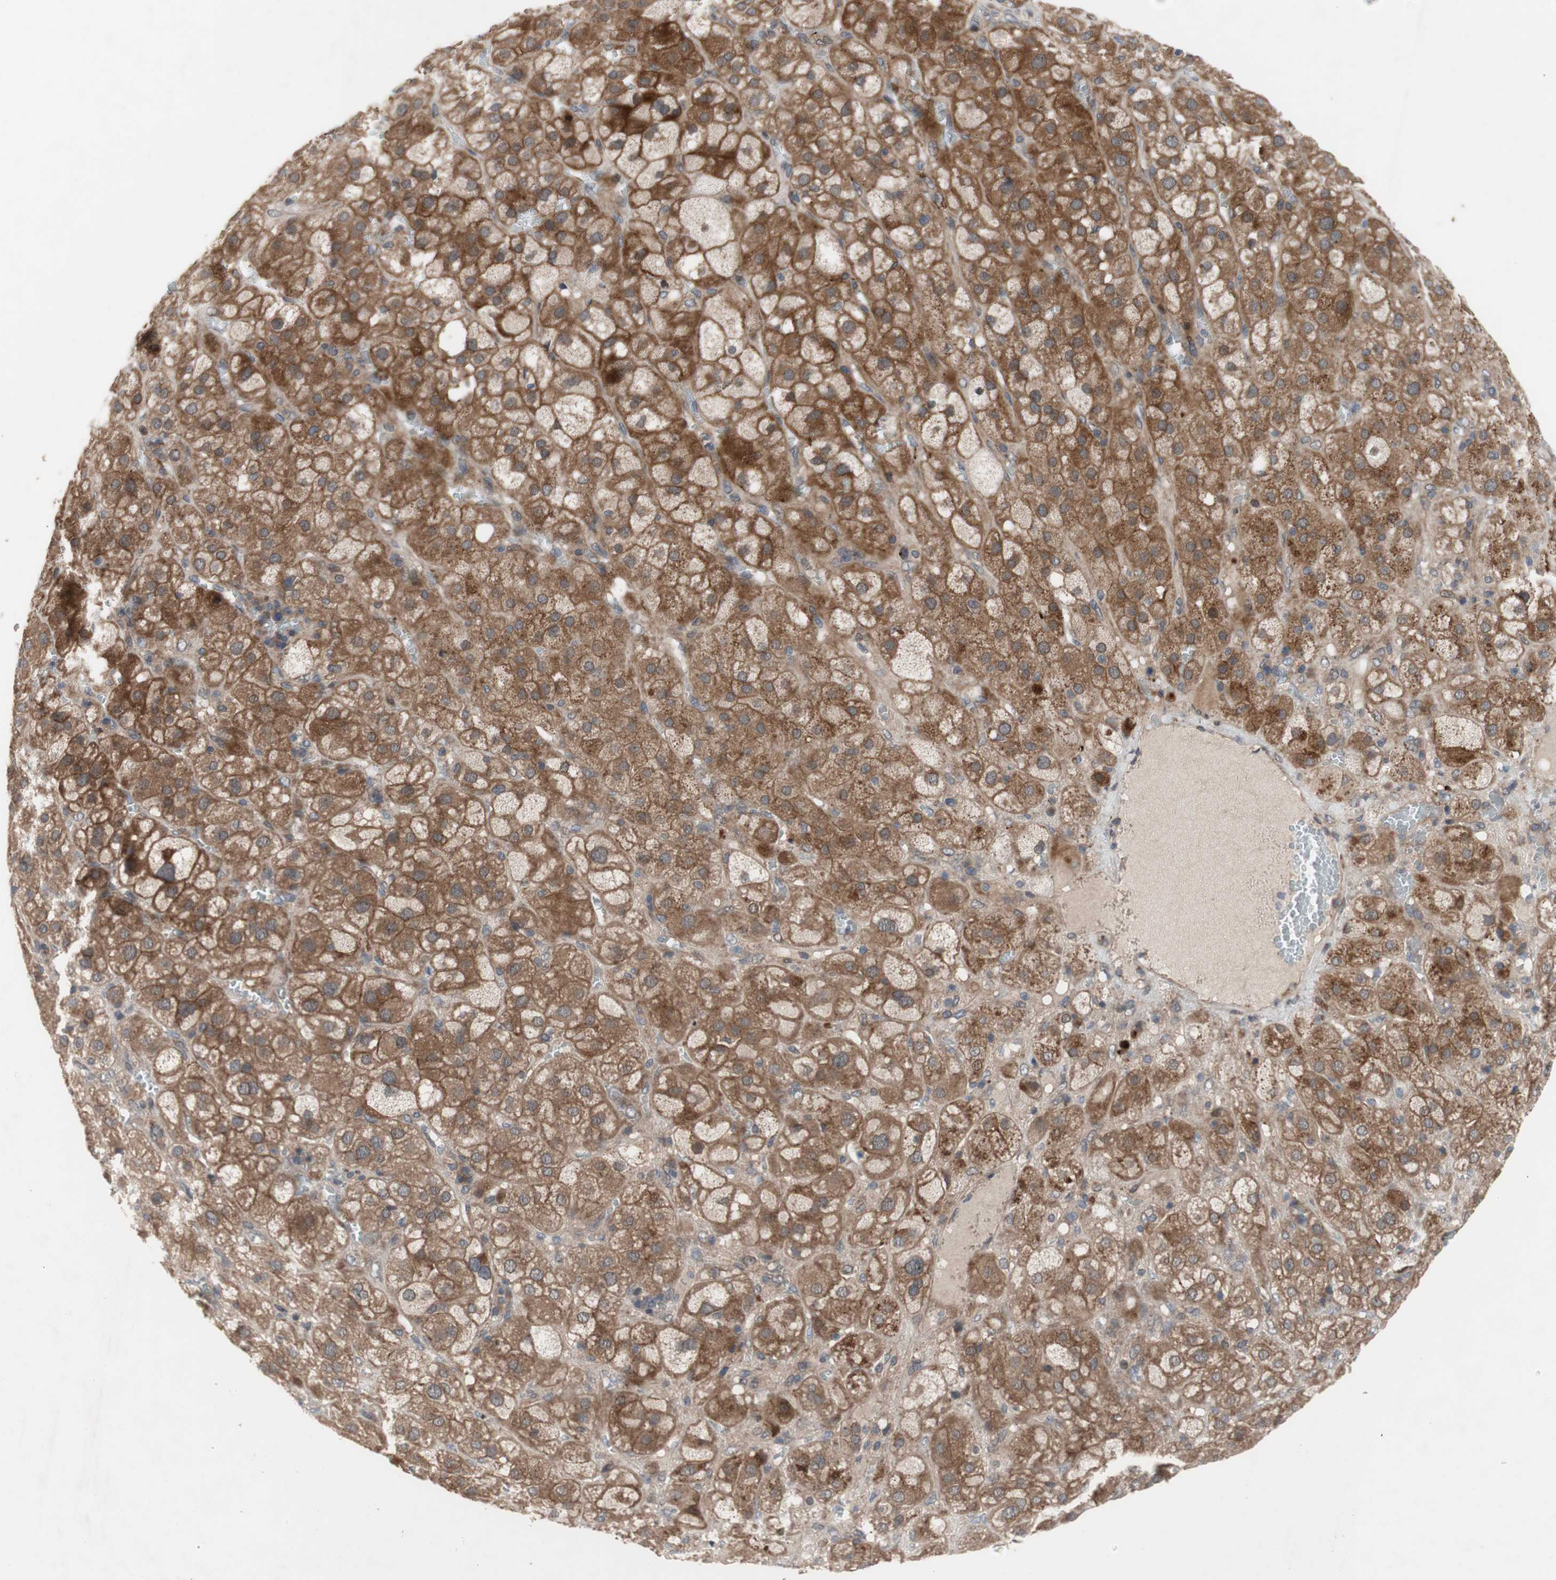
{"staining": {"intensity": "moderate", "quantity": ">75%", "location": "cytoplasmic/membranous,nuclear"}, "tissue": "adrenal gland", "cell_type": "Glandular cells", "image_type": "normal", "snomed": [{"axis": "morphology", "description": "Normal tissue, NOS"}, {"axis": "topography", "description": "Adrenal gland"}], "caption": "Brown immunohistochemical staining in benign adrenal gland displays moderate cytoplasmic/membranous,nuclear positivity in approximately >75% of glandular cells.", "gene": "OAZ1", "patient": {"sex": "female", "age": 47}}